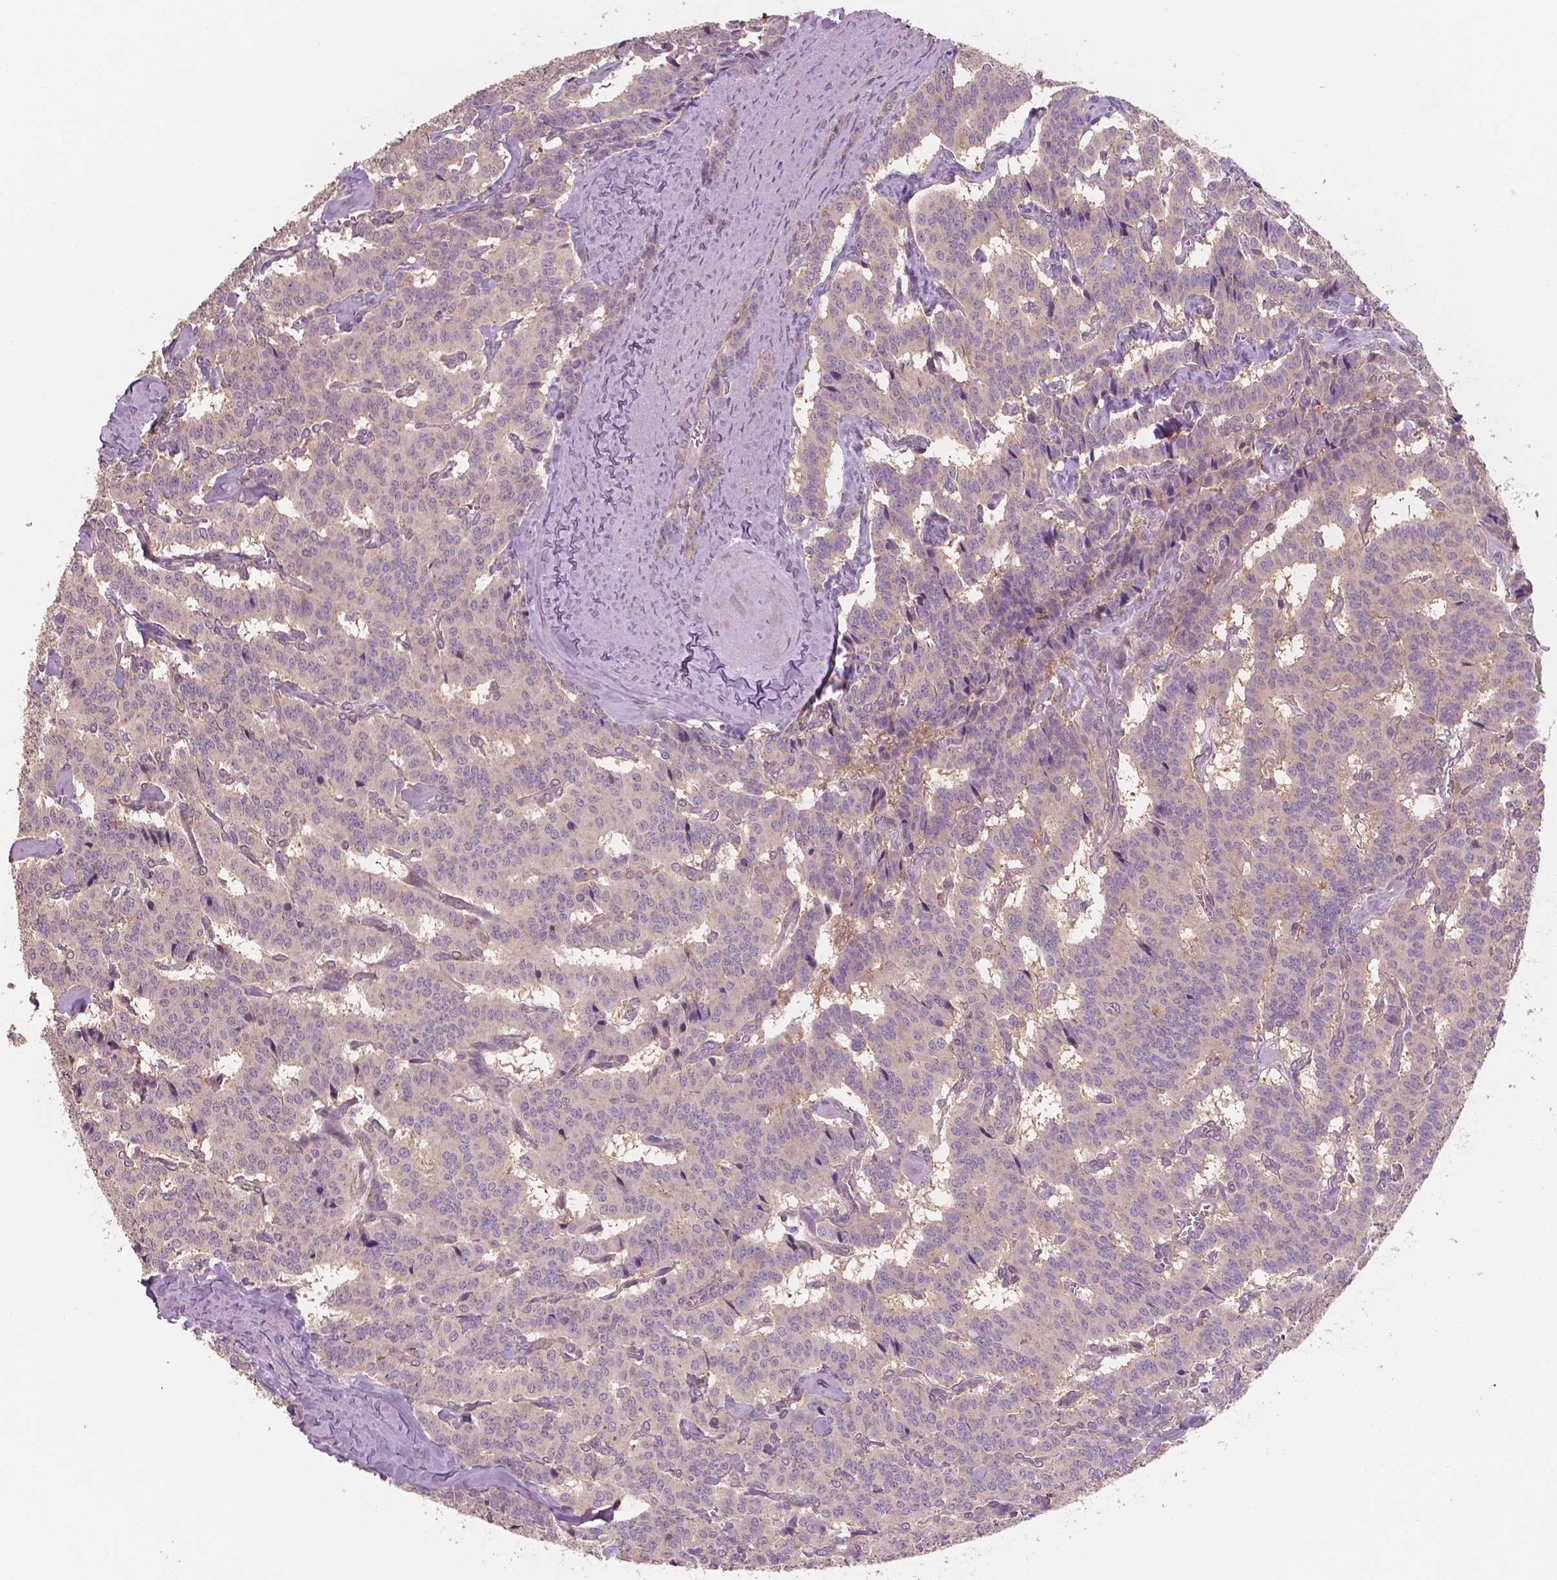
{"staining": {"intensity": "negative", "quantity": "none", "location": "none"}, "tissue": "carcinoid", "cell_type": "Tumor cells", "image_type": "cancer", "snomed": [{"axis": "morphology", "description": "Carcinoid, malignant, NOS"}, {"axis": "topography", "description": "Lung"}], "caption": "Protein analysis of malignant carcinoid reveals no significant positivity in tumor cells. (DAB IHC, high magnification).", "gene": "CHPT1", "patient": {"sex": "female", "age": 46}}